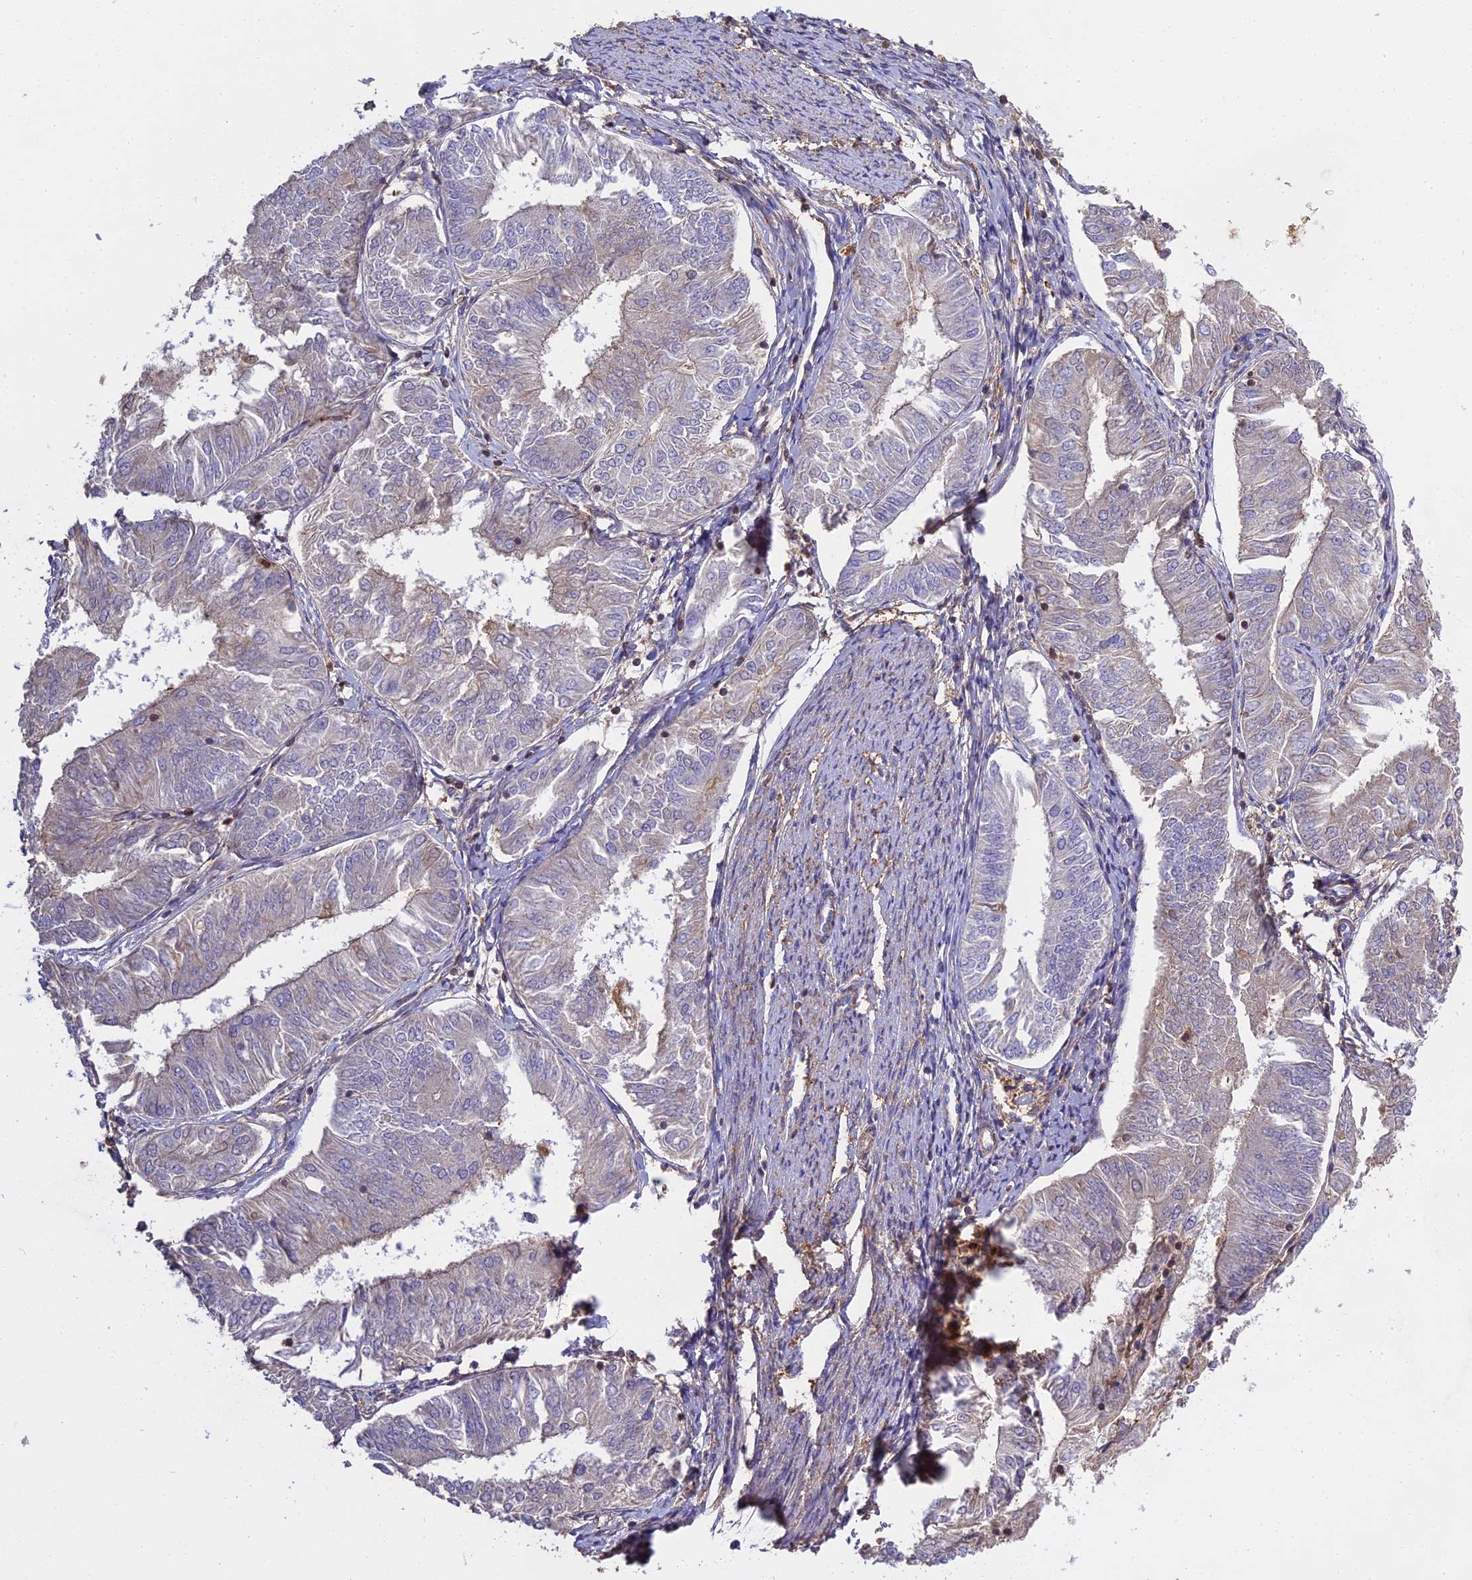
{"staining": {"intensity": "negative", "quantity": "none", "location": "none"}, "tissue": "endometrial cancer", "cell_type": "Tumor cells", "image_type": "cancer", "snomed": [{"axis": "morphology", "description": "Adenocarcinoma, NOS"}, {"axis": "topography", "description": "Endometrium"}], "caption": "This is an immunohistochemistry (IHC) photomicrograph of human endometrial adenocarcinoma. There is no expression in tumor cells.", "gene": "CFAP119", "patient": {"sex": "female", "age": 58}}